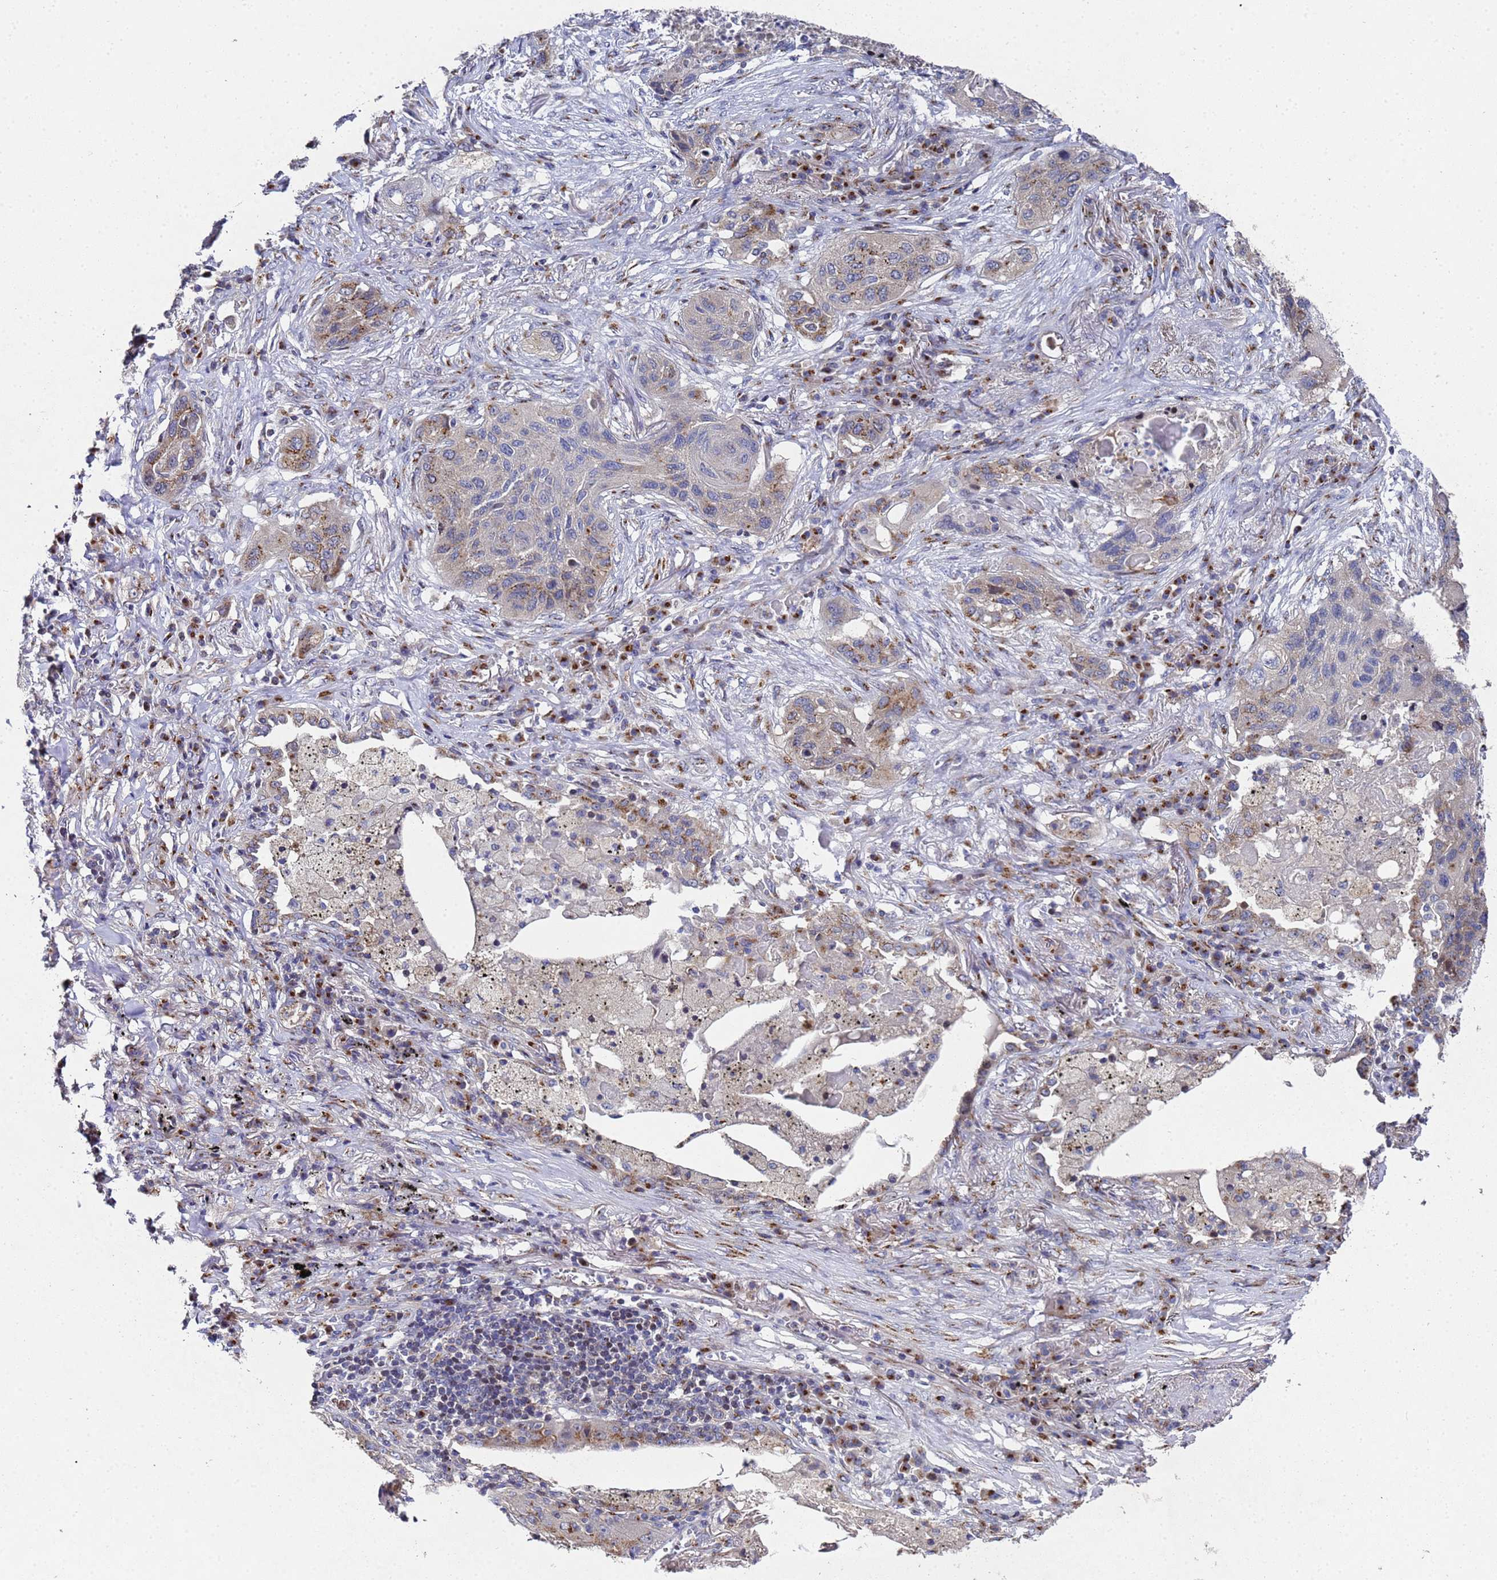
{"staining": {"intensity": "moderate", "quantity": "<25%", "location": "cytoplasmic/membranous"}, "tissue": "lung cancer", "cell_type": "Tumor cells", "image_type": "cancer", "snomed": [{"axis": "morphology", "description": "Squamous cell carcinoma, NOS"}, {"axis": "topography", "description": "Lung"}], "caption": "An image of lung cancer stained for a protein shows moderate cytoplasmic/membranous brown staining in tumor cells.", "gene": "NSUN6", "patient": {"sex": "female", "age": 63}}